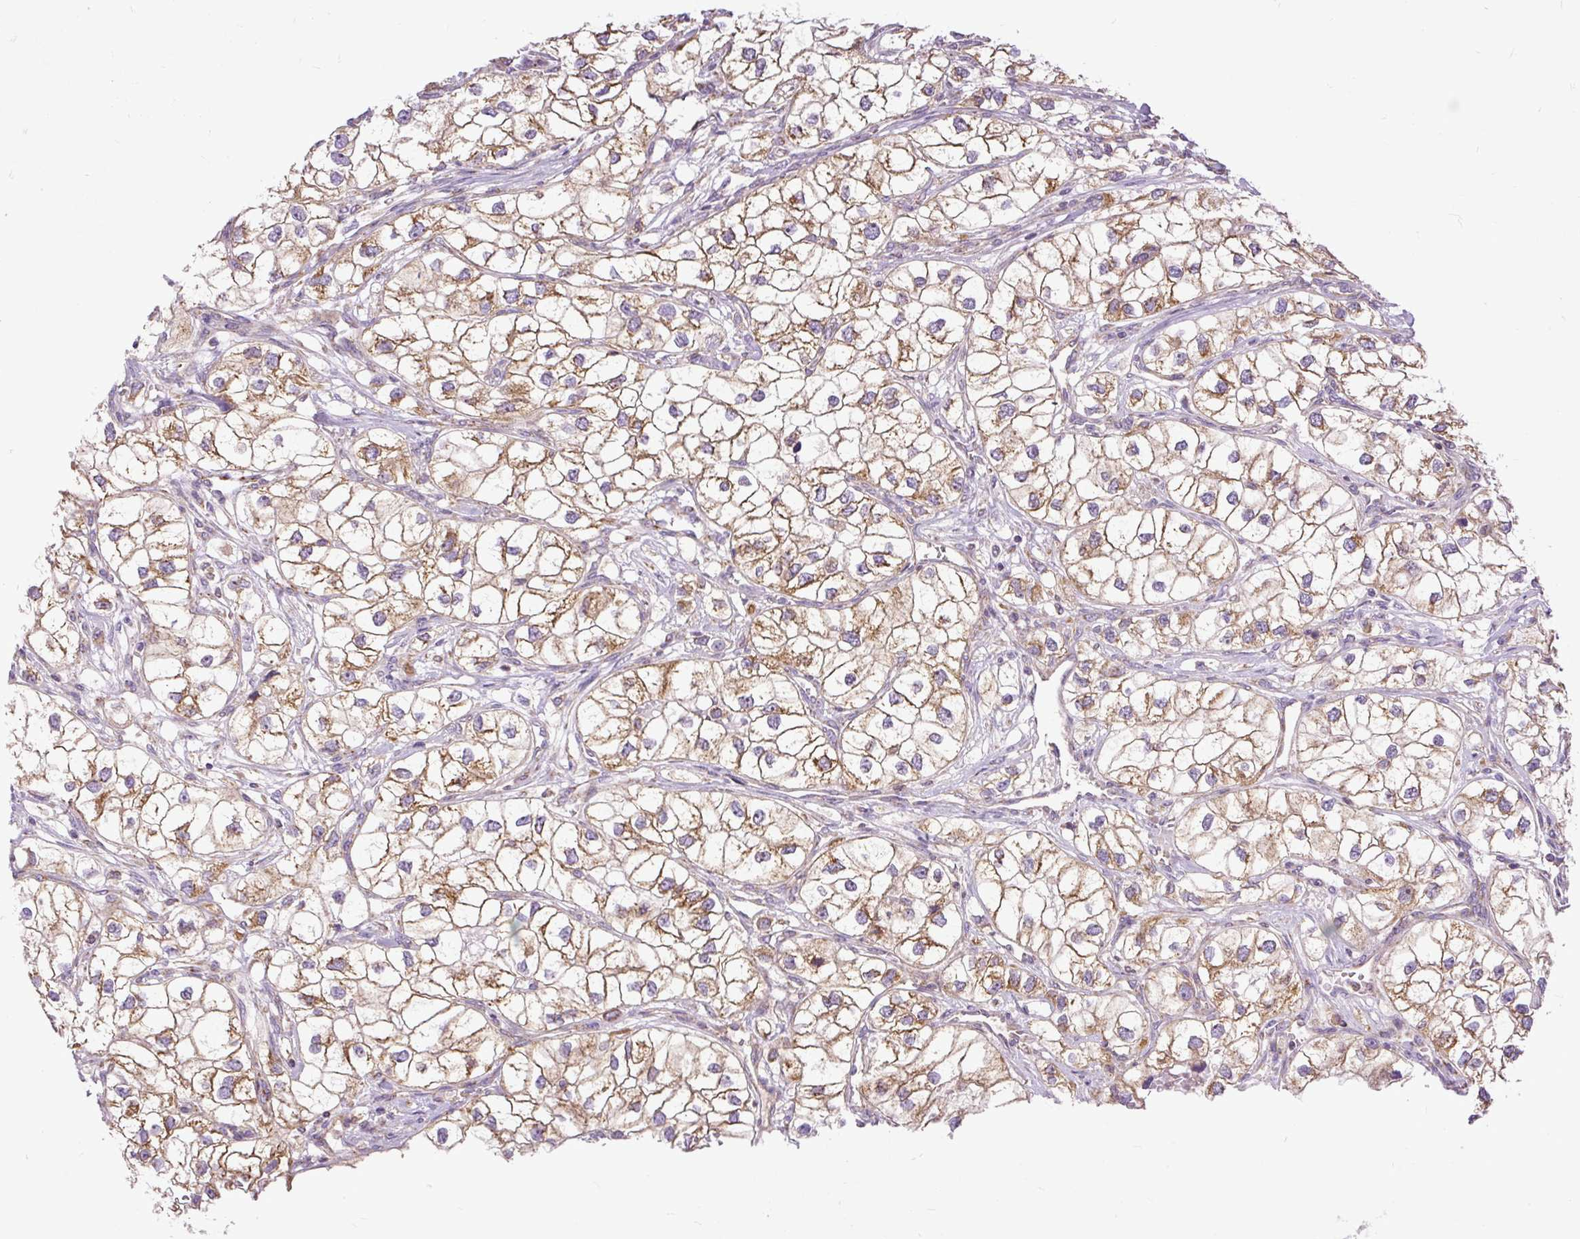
{"staining": {"intensity": "moderate", "quantity": ">75%", "location": "cytoplasmic/membranous"}, "tissue": "renal cancer", "cell_type": "Tumor cells", "image_type": "cancer", "snomed": [{"axis": "morphology", "description": "Adenocarcinoma, NOS"}, {"axis": "topography", "description": "Kidney"}], "caption": "Immunohistochemical staining of renal adenocarcinoma displays medium levels of moderate cytoplasmic/membranous protein positivity in about >75% of tumor cells. (DAB = brown stain, brightfield microscopy at high magnification).", "gene": "TM2D3", "patient": {"sex": "male", "age": 59}}